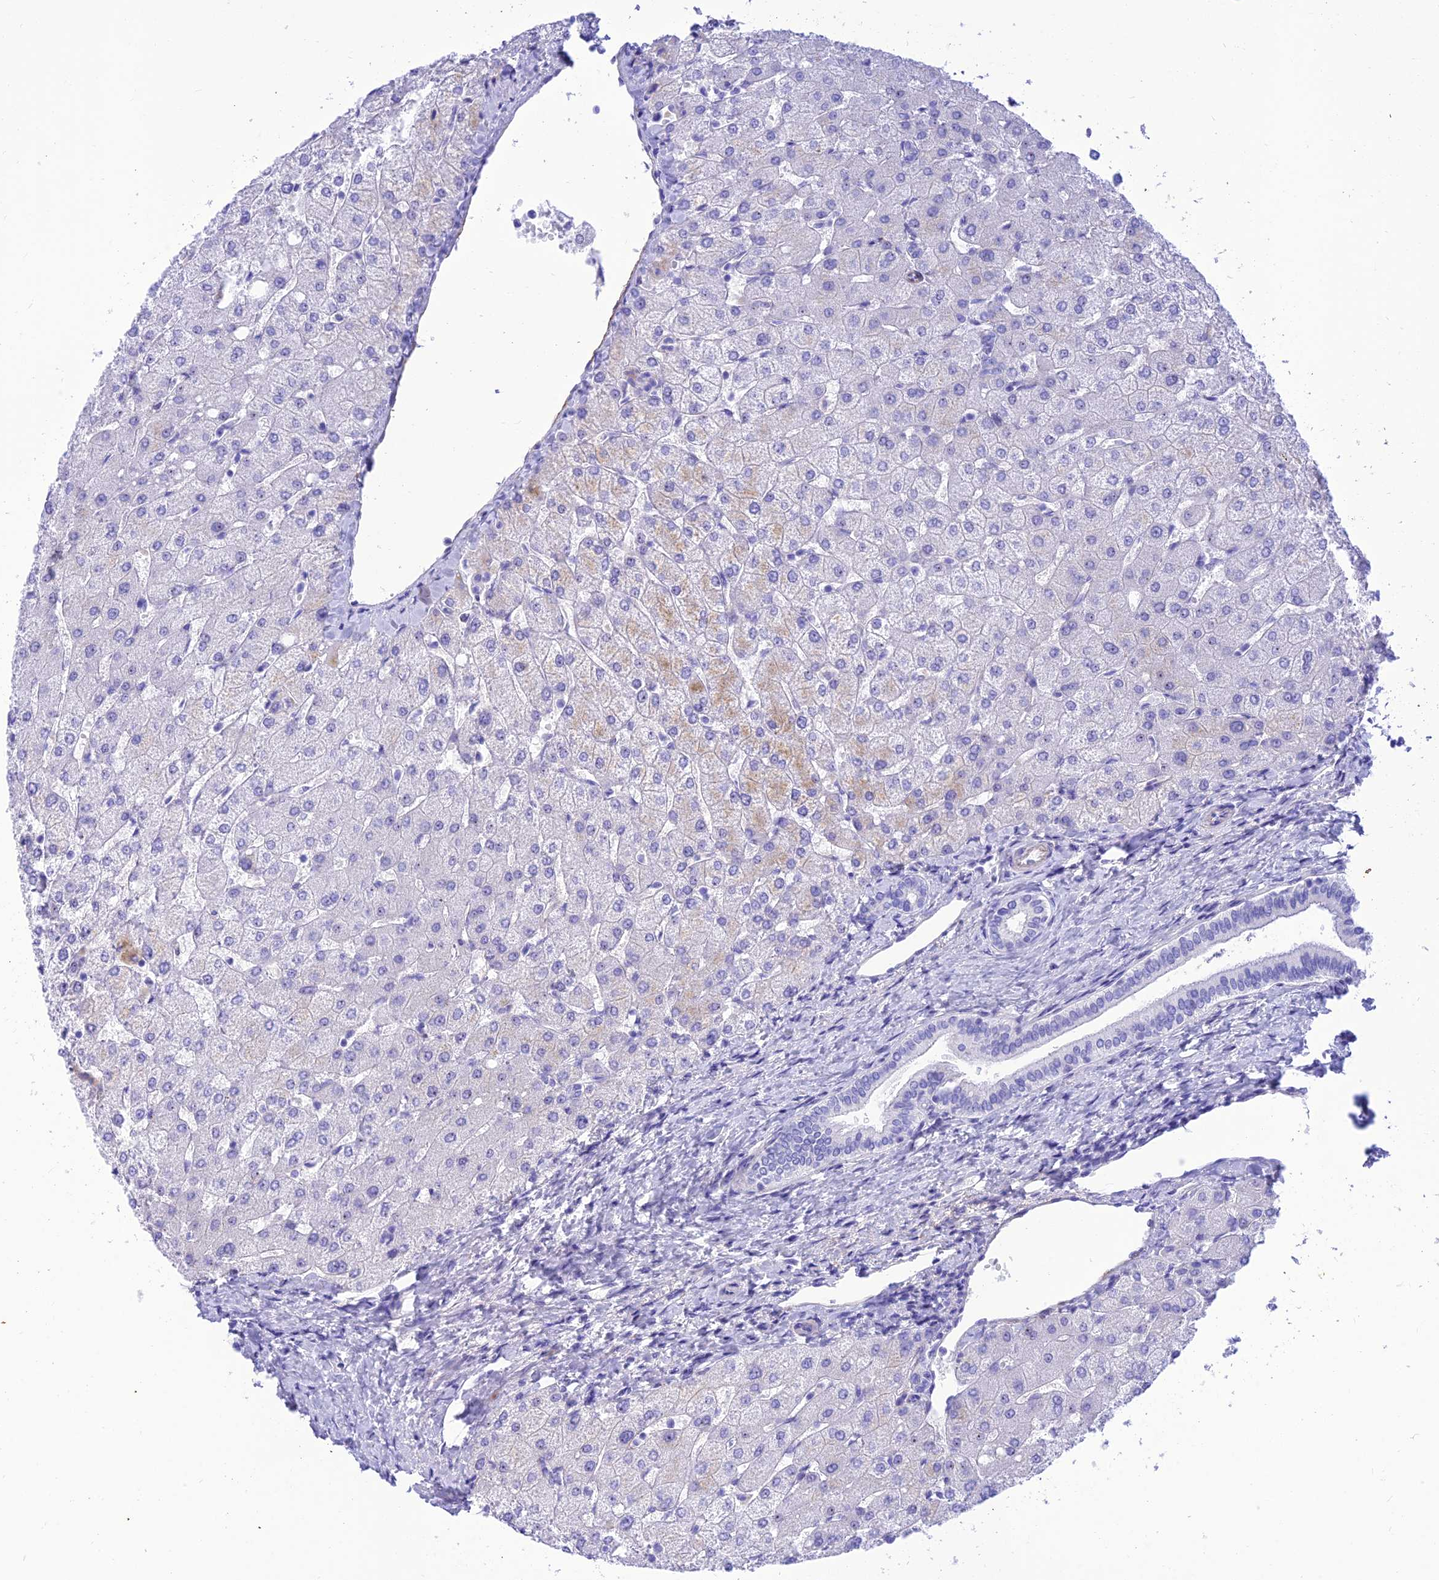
{"staining": {"intensity": "negative", "quantity": "none", "location": "none"}, "tissue": "liver", "cell_type": "Cholangiocytes", "image_type": "normal", "snomed": [{"axis": "morphology", "description": "Normal tissue, NOS"}, {"axis": "topography", "description": "Liver"}], "caption": "Cholangiocytes show no significant protein expression in normal liver. (DAB IHC with hematoxylin counter stain).", "gene": "PRNP", "patient": {"sex": "female", "age": 54}}